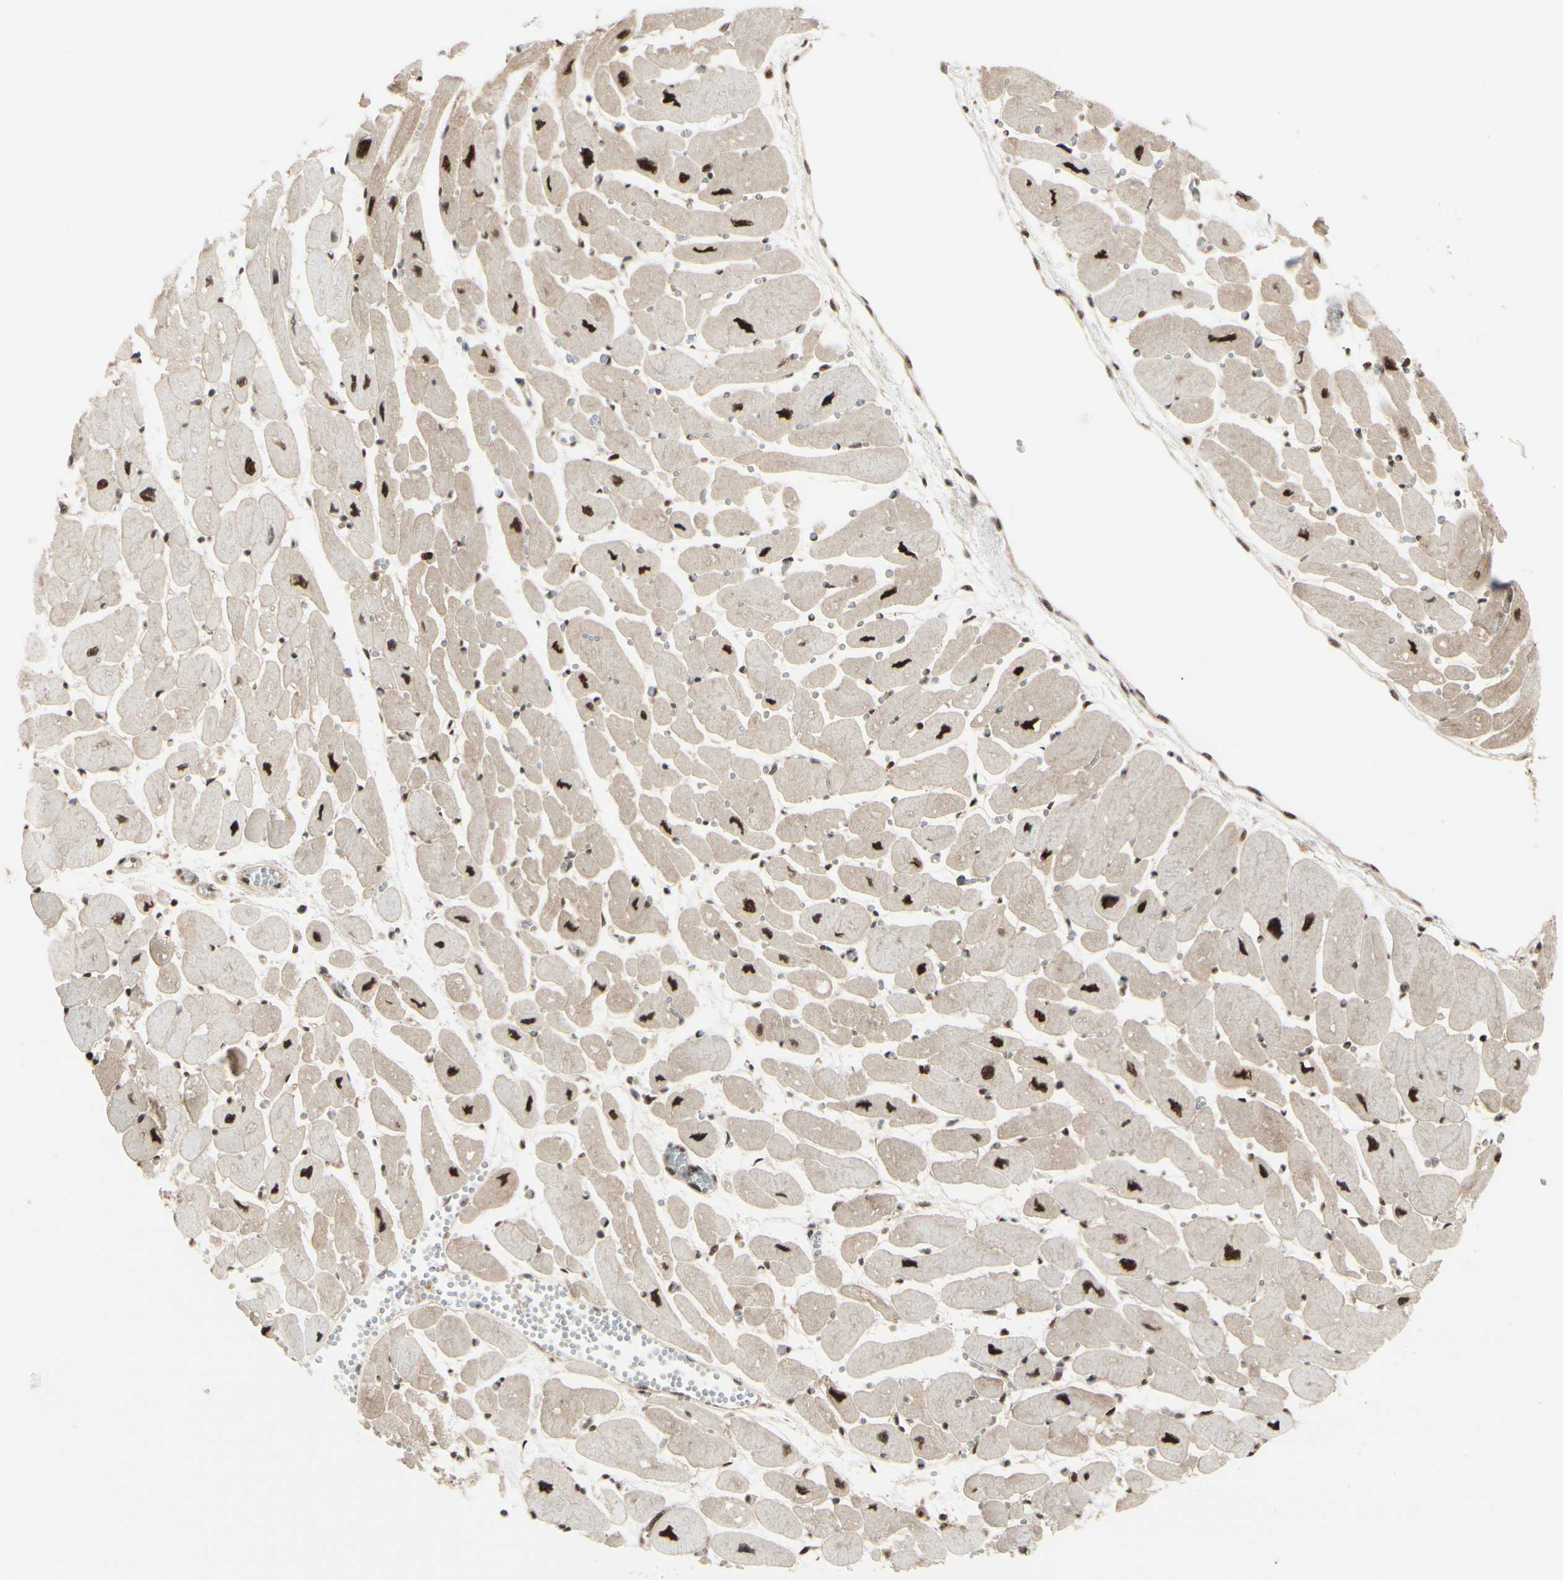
{"staining": {"intensity": "strong", "quantity": ">75%", "location": "cytoplasmic/membranous,nuclear"}, "tissue": "heart muscle", "cell_type": "Cardiomyocytes", "image_type": "normal", "snomed": [{"axis": "morphology", "description": "Normal tissue, NOS"}, {"axis": "topography", "description": "Heart"}], "caption": "Heart muscle stained with immunohistochemistry (IHC) reveals strong cytoplasmic/membranous,nuclear expression in approximately >75% of cardiomyocytes.", "gene": "HSF1", "patient": {"sex": "female", "age": 54}}